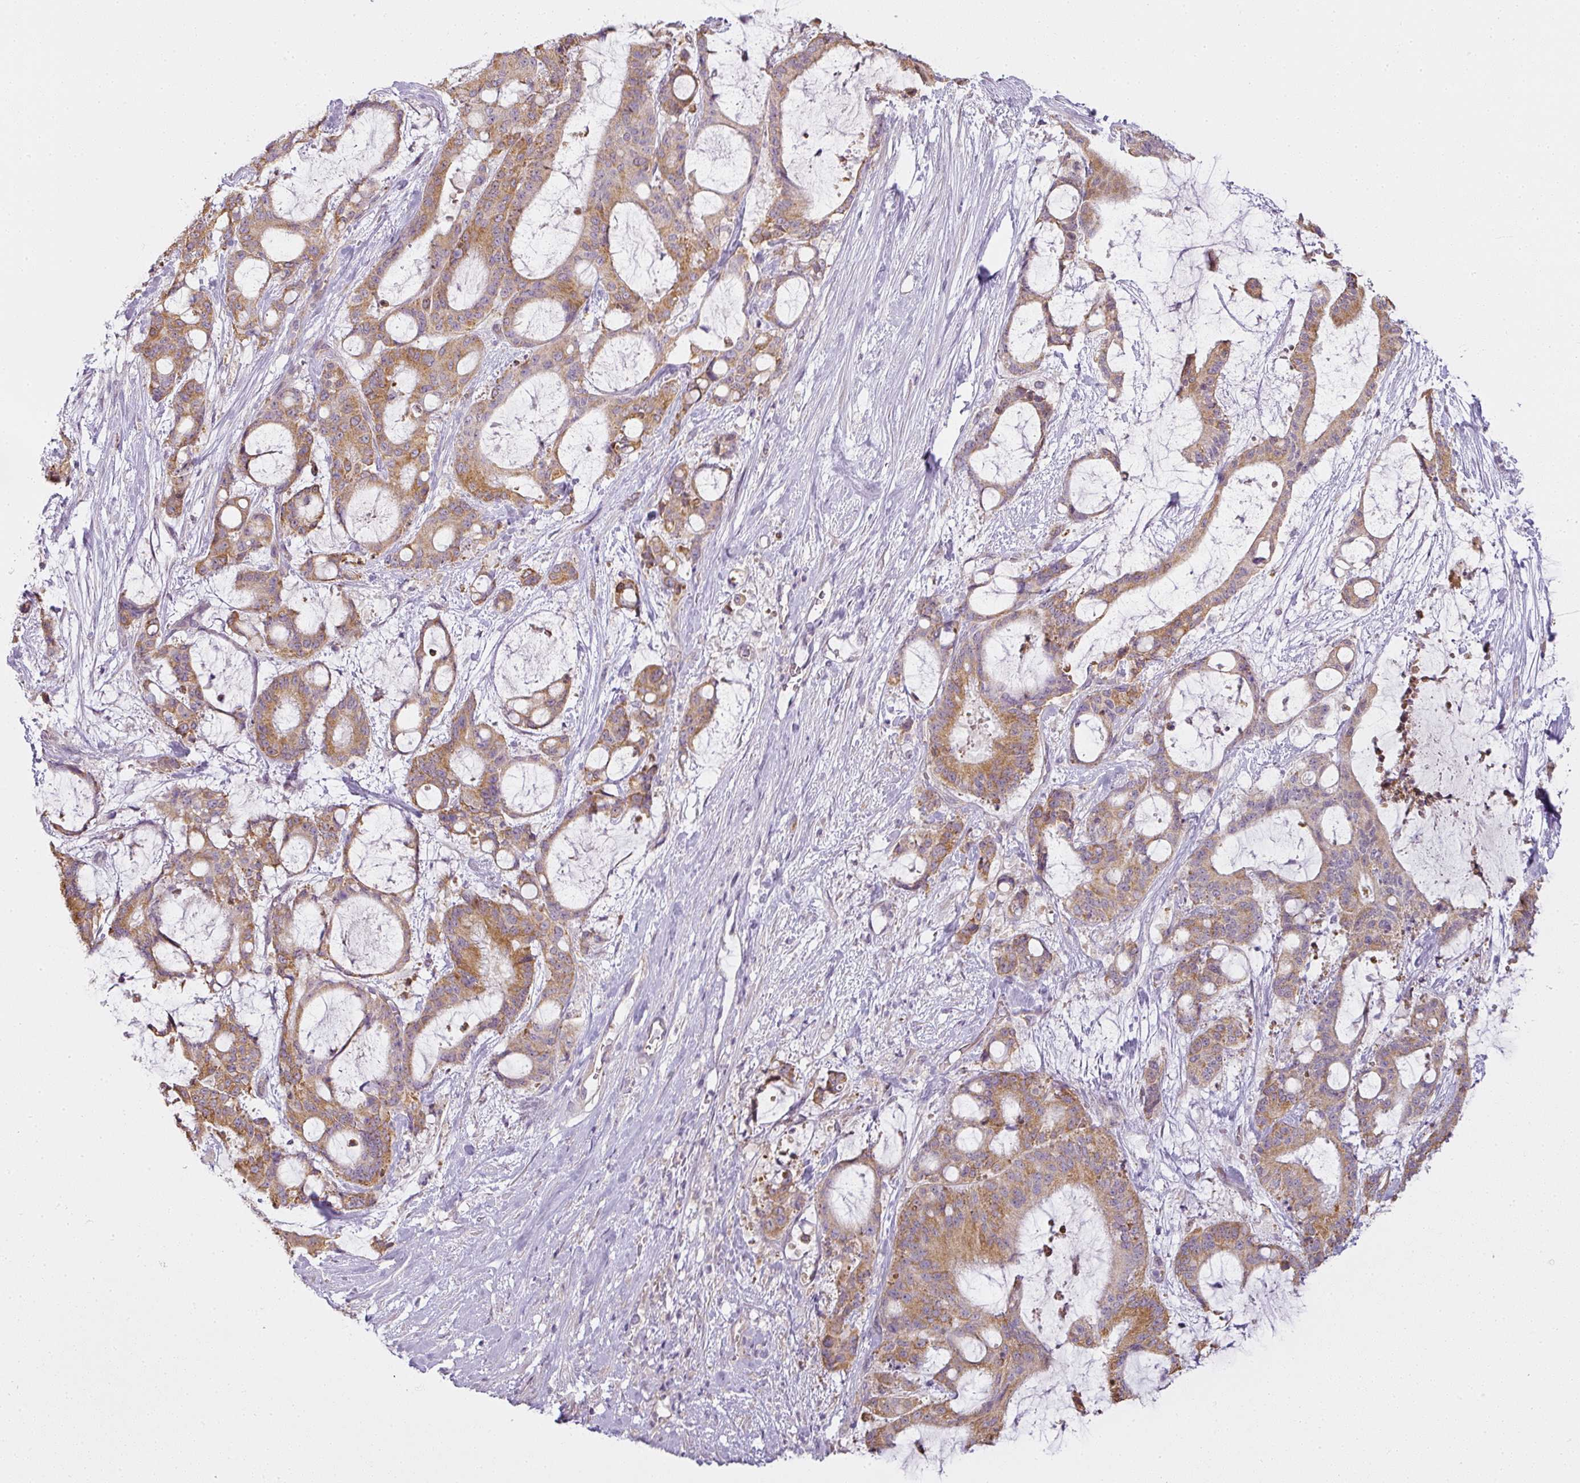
{"staining": {"intensity": "moderate", "quantity": ">75%", "location": "cytoplasmic/membranous"}, "tissue": "liver cancer", "cell_type": "Tumor cells", "image_type": "cancer", "snomed": [{"axis": "morphology", "description": "Normal tissue, NOS"}, {"axis": "morphology", "description": "Cholangiocarcinoma"}, {"axis": "topography", "description": "Liver"}, {"axis": "topography", "description": "Peripheral nerve tissue"}], "caption": "This is an image of IHC staining of cholangiocarcinoma (liver), which shows moderate positivity in the cytoplasmic/membranous of tumor cells.", "gene": "LY75", "patient": {"sex": "female", "age": 73}}